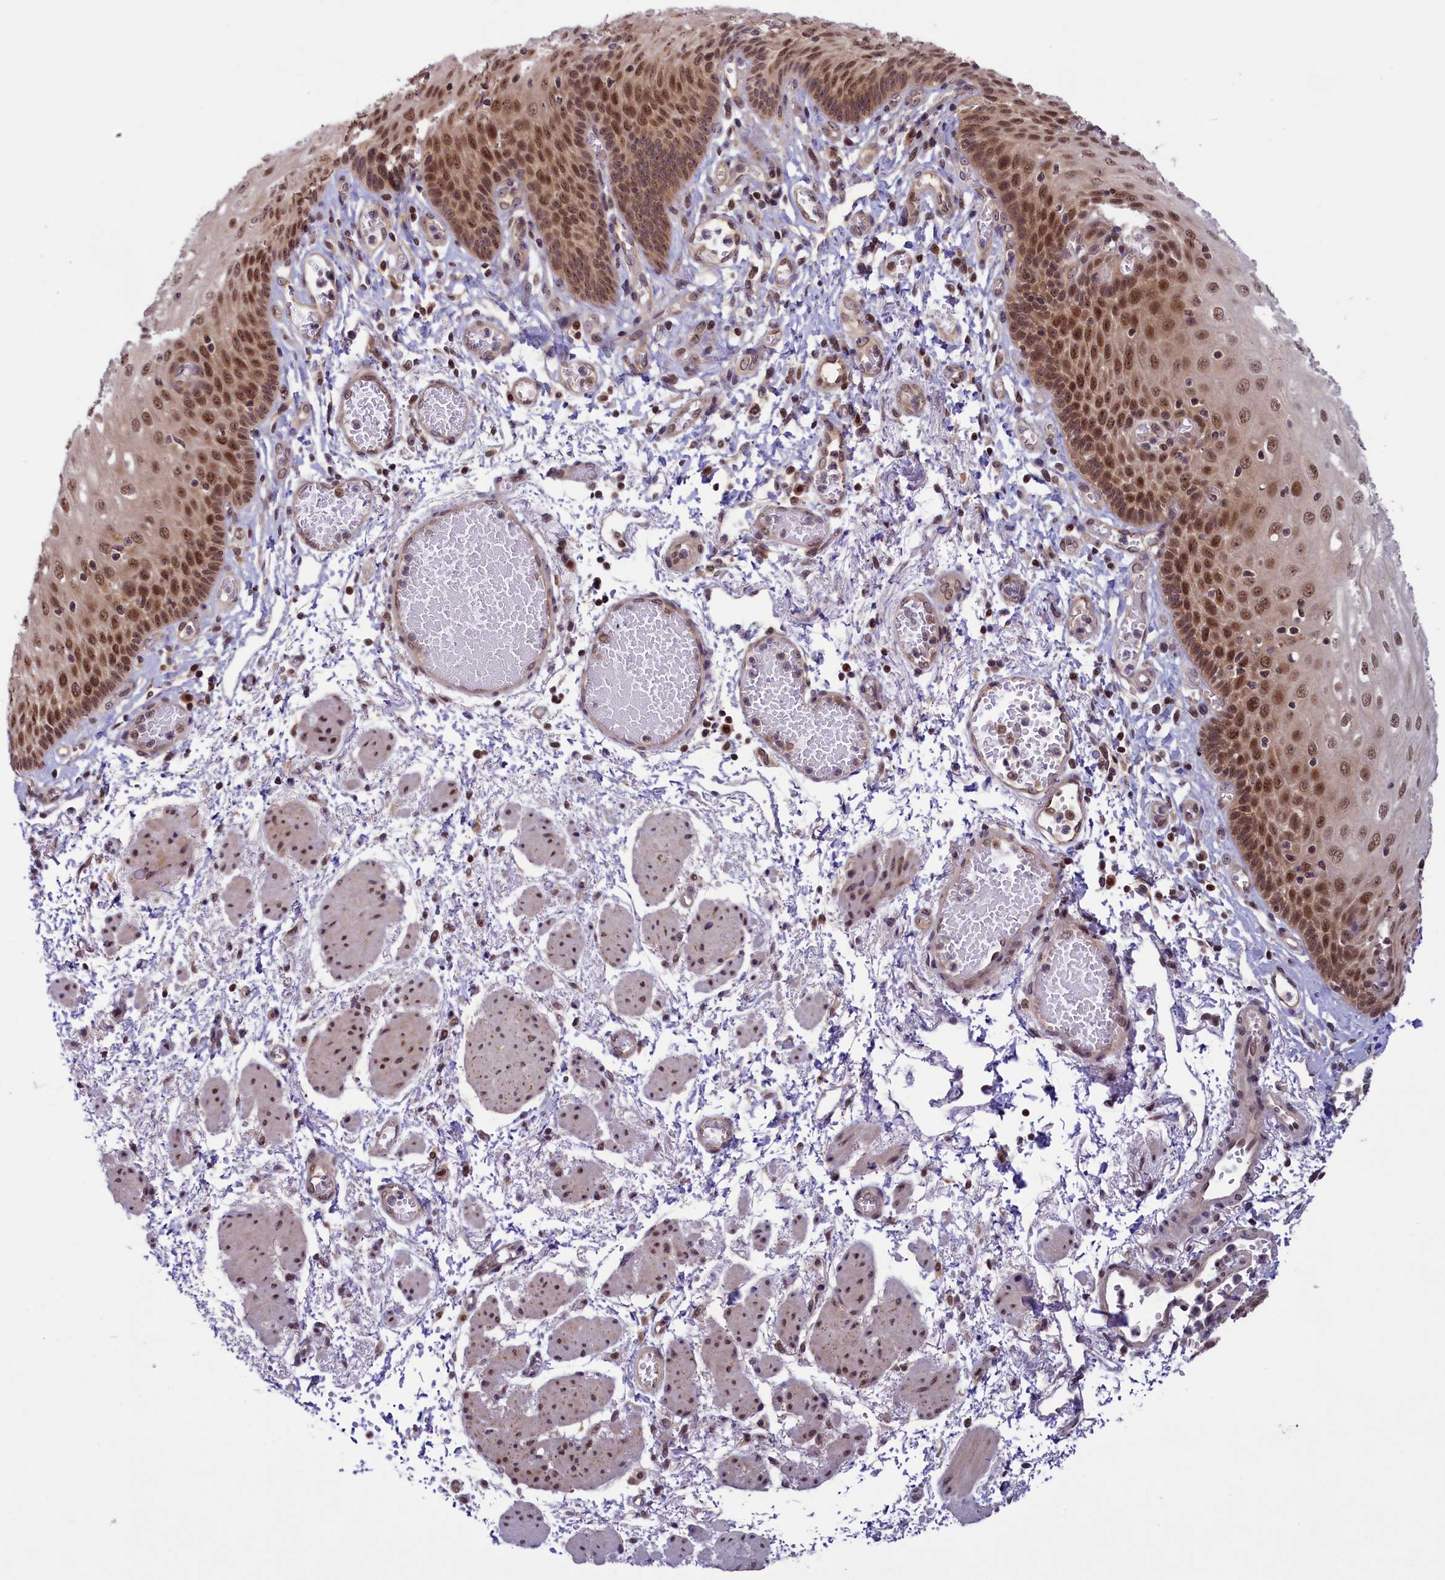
{"staining": {"intensity": "strong", "quantity": ">75%", "location": "nuclear"}, "tissue": "esophagus", "cell_type": "Squamous epithelial cells", "image_type": "normal", "snomed": [{"axis": "morphology", "description": "Normal tissue, NOS"}, {"axis": "topography", "description": "Esophagus"}], "caption": "Immunohistochemical staining of normal esophagus shows >75% levels of strong nuclear protein positivity in about >75% of squamous epithelial cells.", "gene": "SLC7A6OS", "patient": {"sex": "male", "age": 81}}